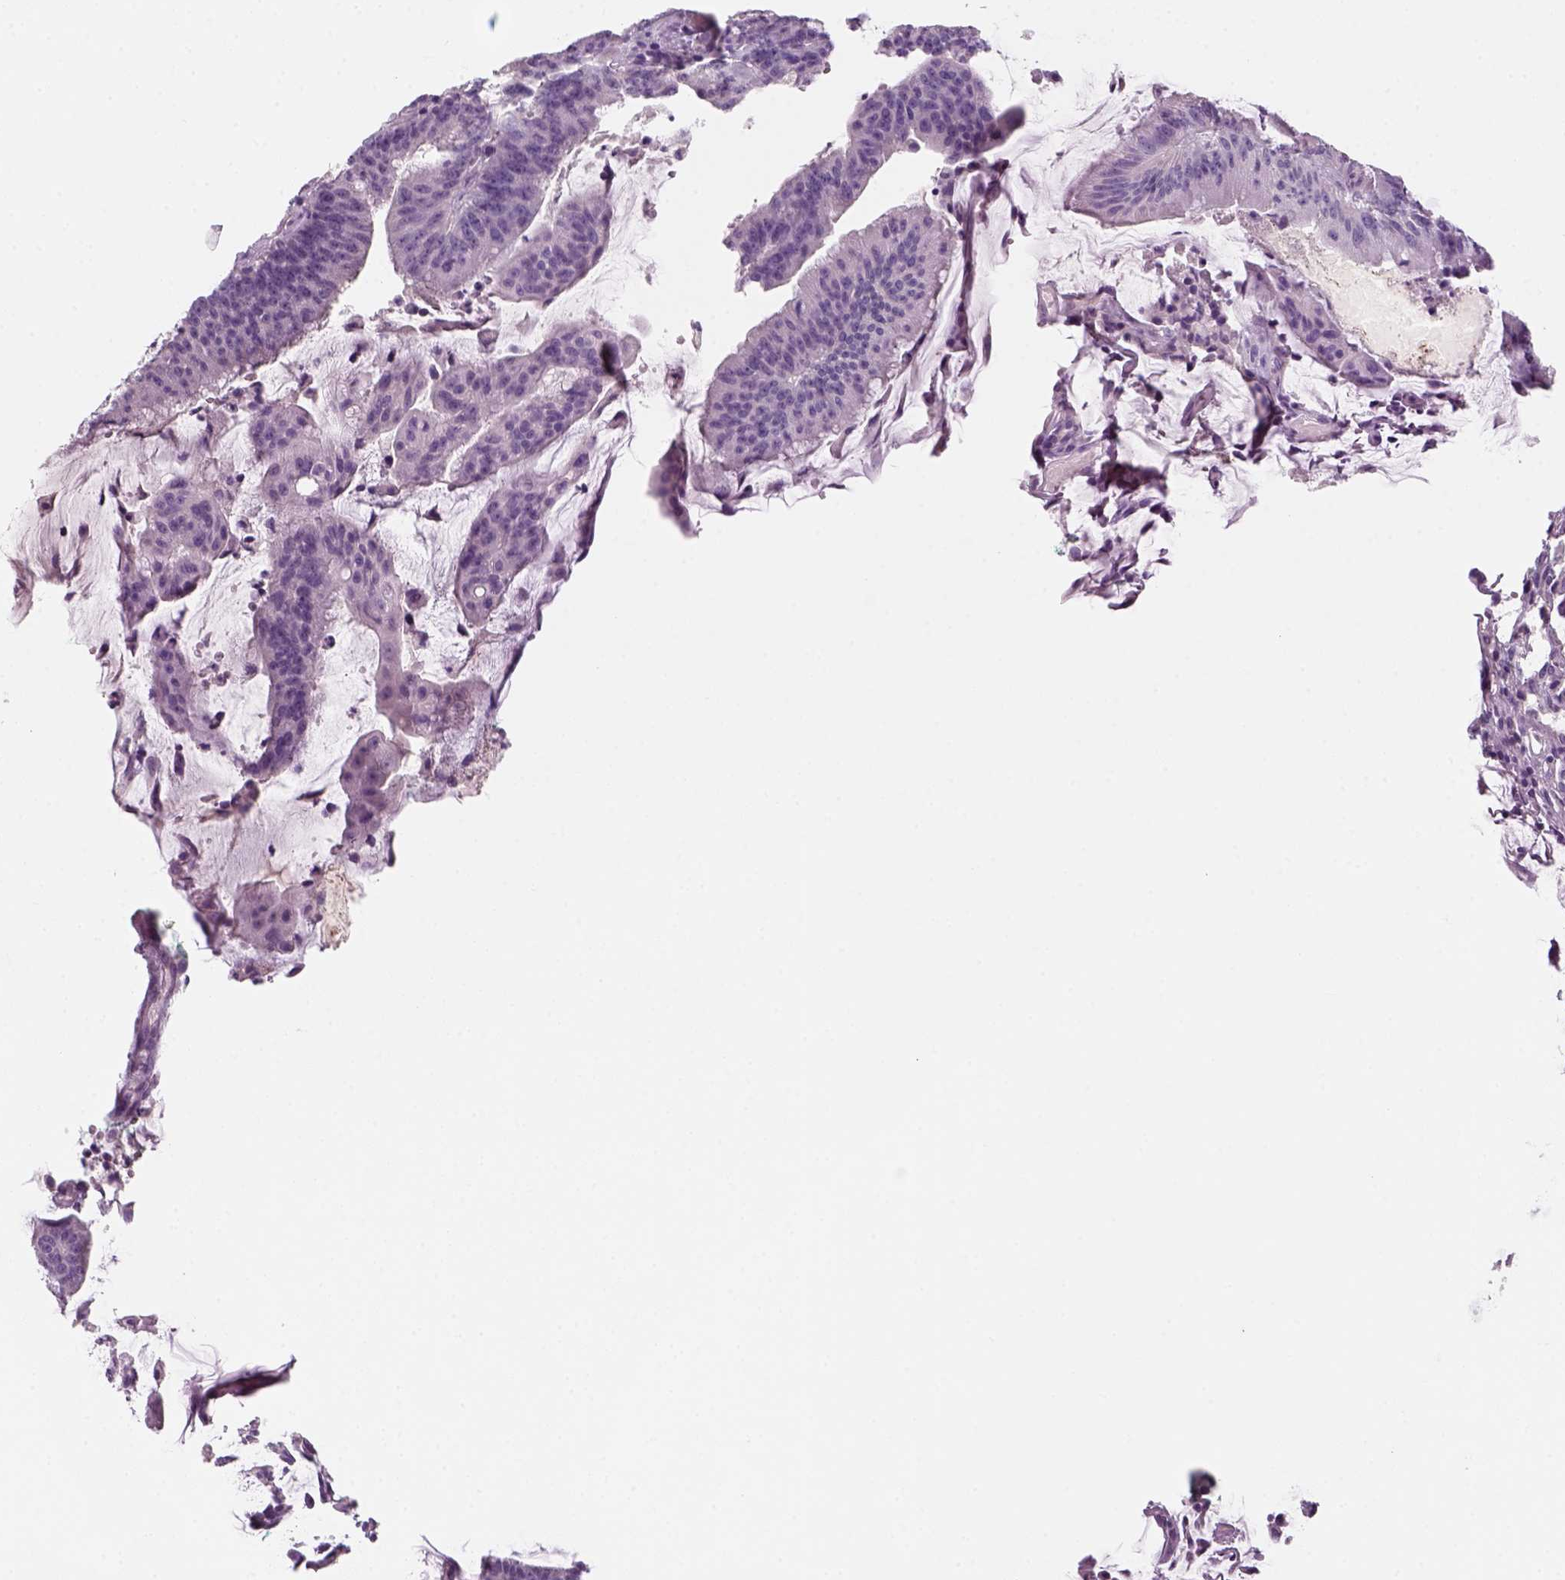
{"staining": {"intensity": "negative", "quantity": "none", "location": "none"}, "tissue": "colorectal cancer", "cell_type": "Tumor cells", "image_type": "cancer", "snomed": [{"axis": "morphology", "description": "Adenocarcinoma, NOS"}, {"axis": "topography", "description": "Colon"}], "caption": "Colorectal adenocarcinoma was stained to show a protein in brown. There is no significant positivity in tumor cells. Nuclei are stained in blue.", "gene": "KRT25", "patient": {"sex": "female", "age": 78}}